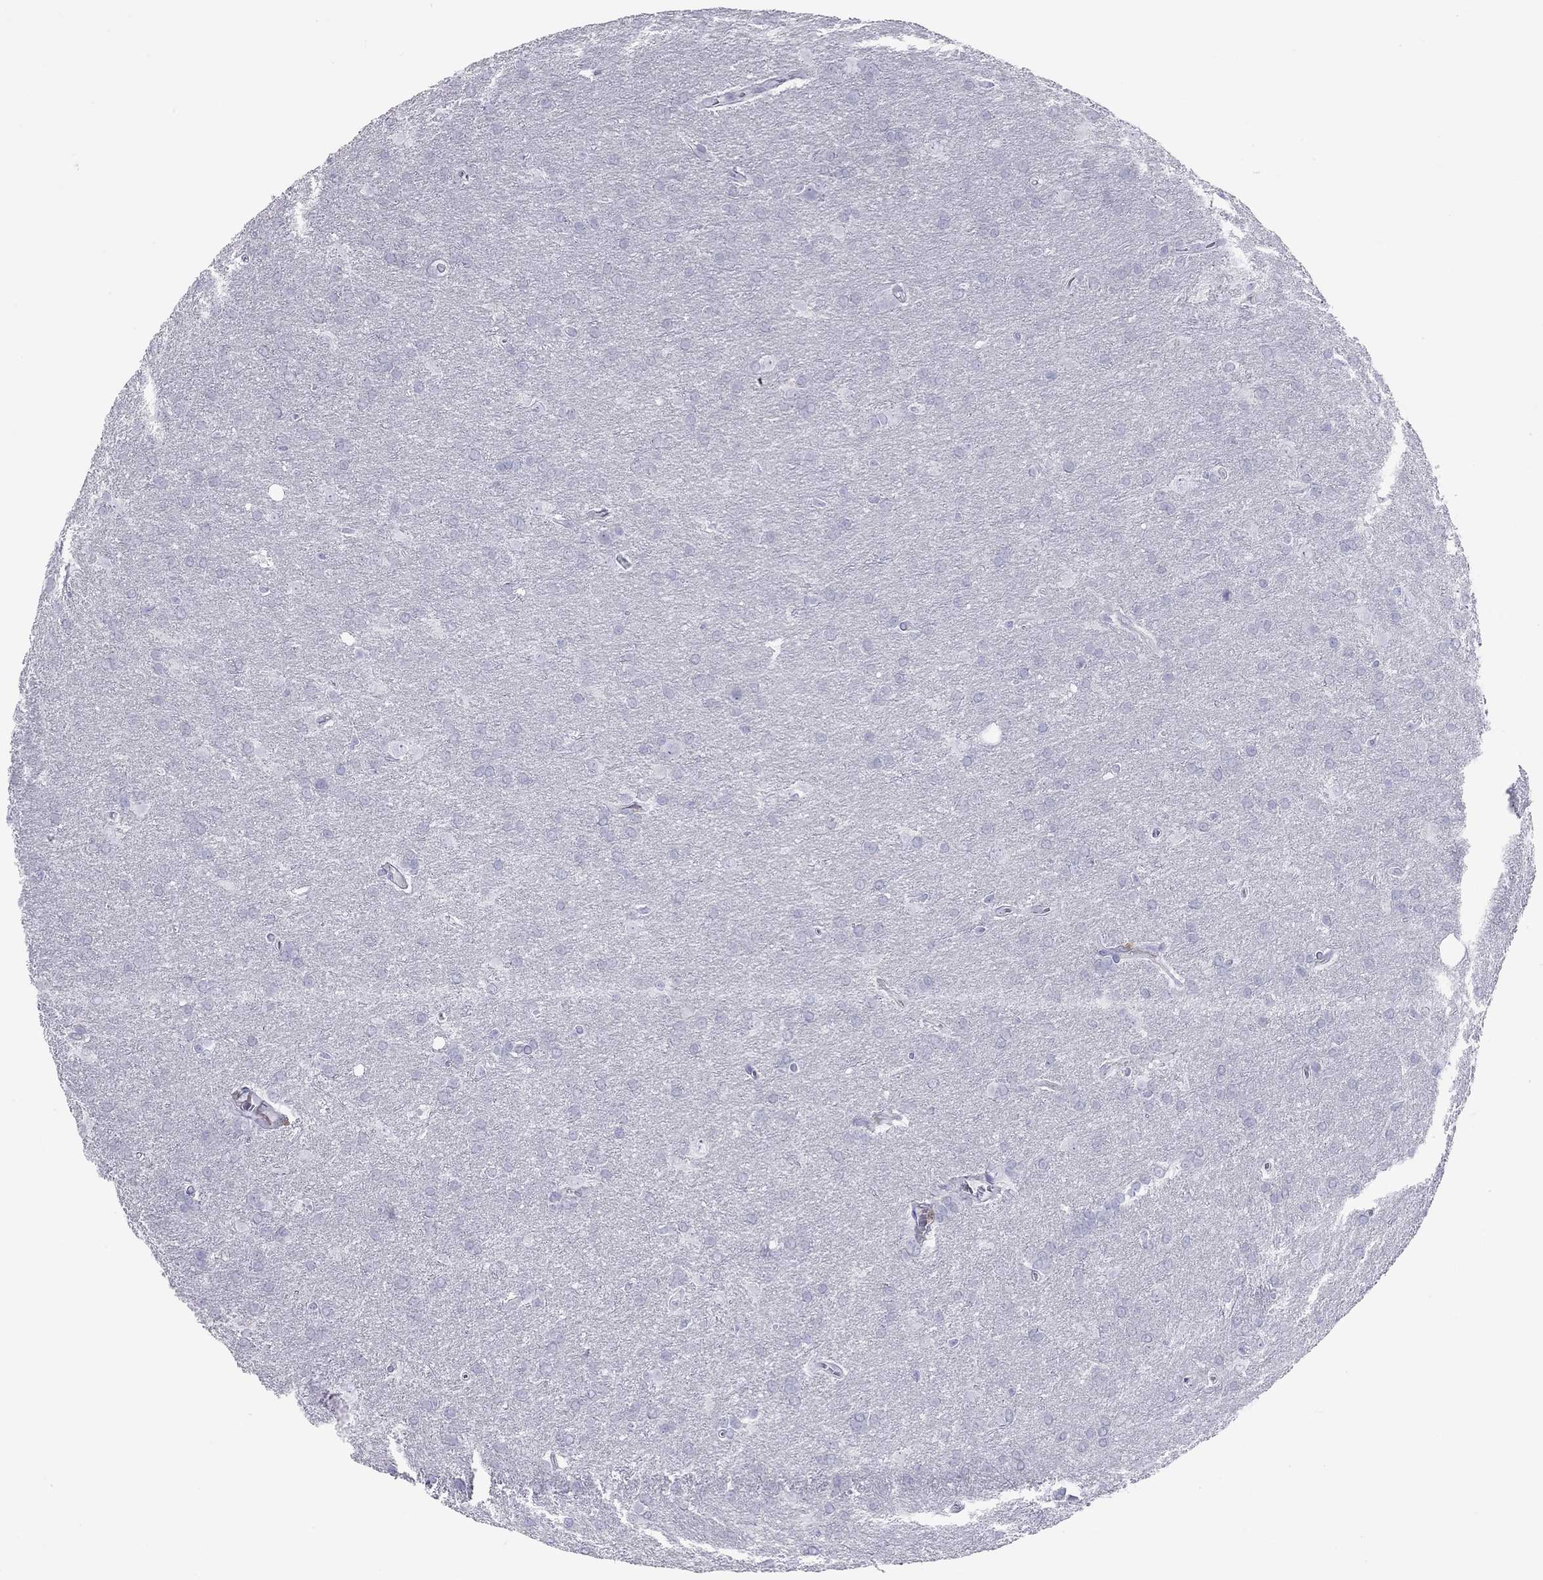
{"staining": {"intensity": "negative", "quantity": "none", "location": "none"}, "tissue": "glioma", "cell_type": "Tumor cells", "image_type": "cancer", "snomed": [{"axis": "morphology", "description": "Glioma, malignant, Low grade"}, {"axis": "topography", "description": "Brain"}], "caption": "High magnification brightfield microscopy of glioma stained with DAB (brown) and counterstained with hematoxylin (blue): tumor cells show no significant expression.", "gene": "SH2D2A", "patient": {"sex": "female", "age": 32}}